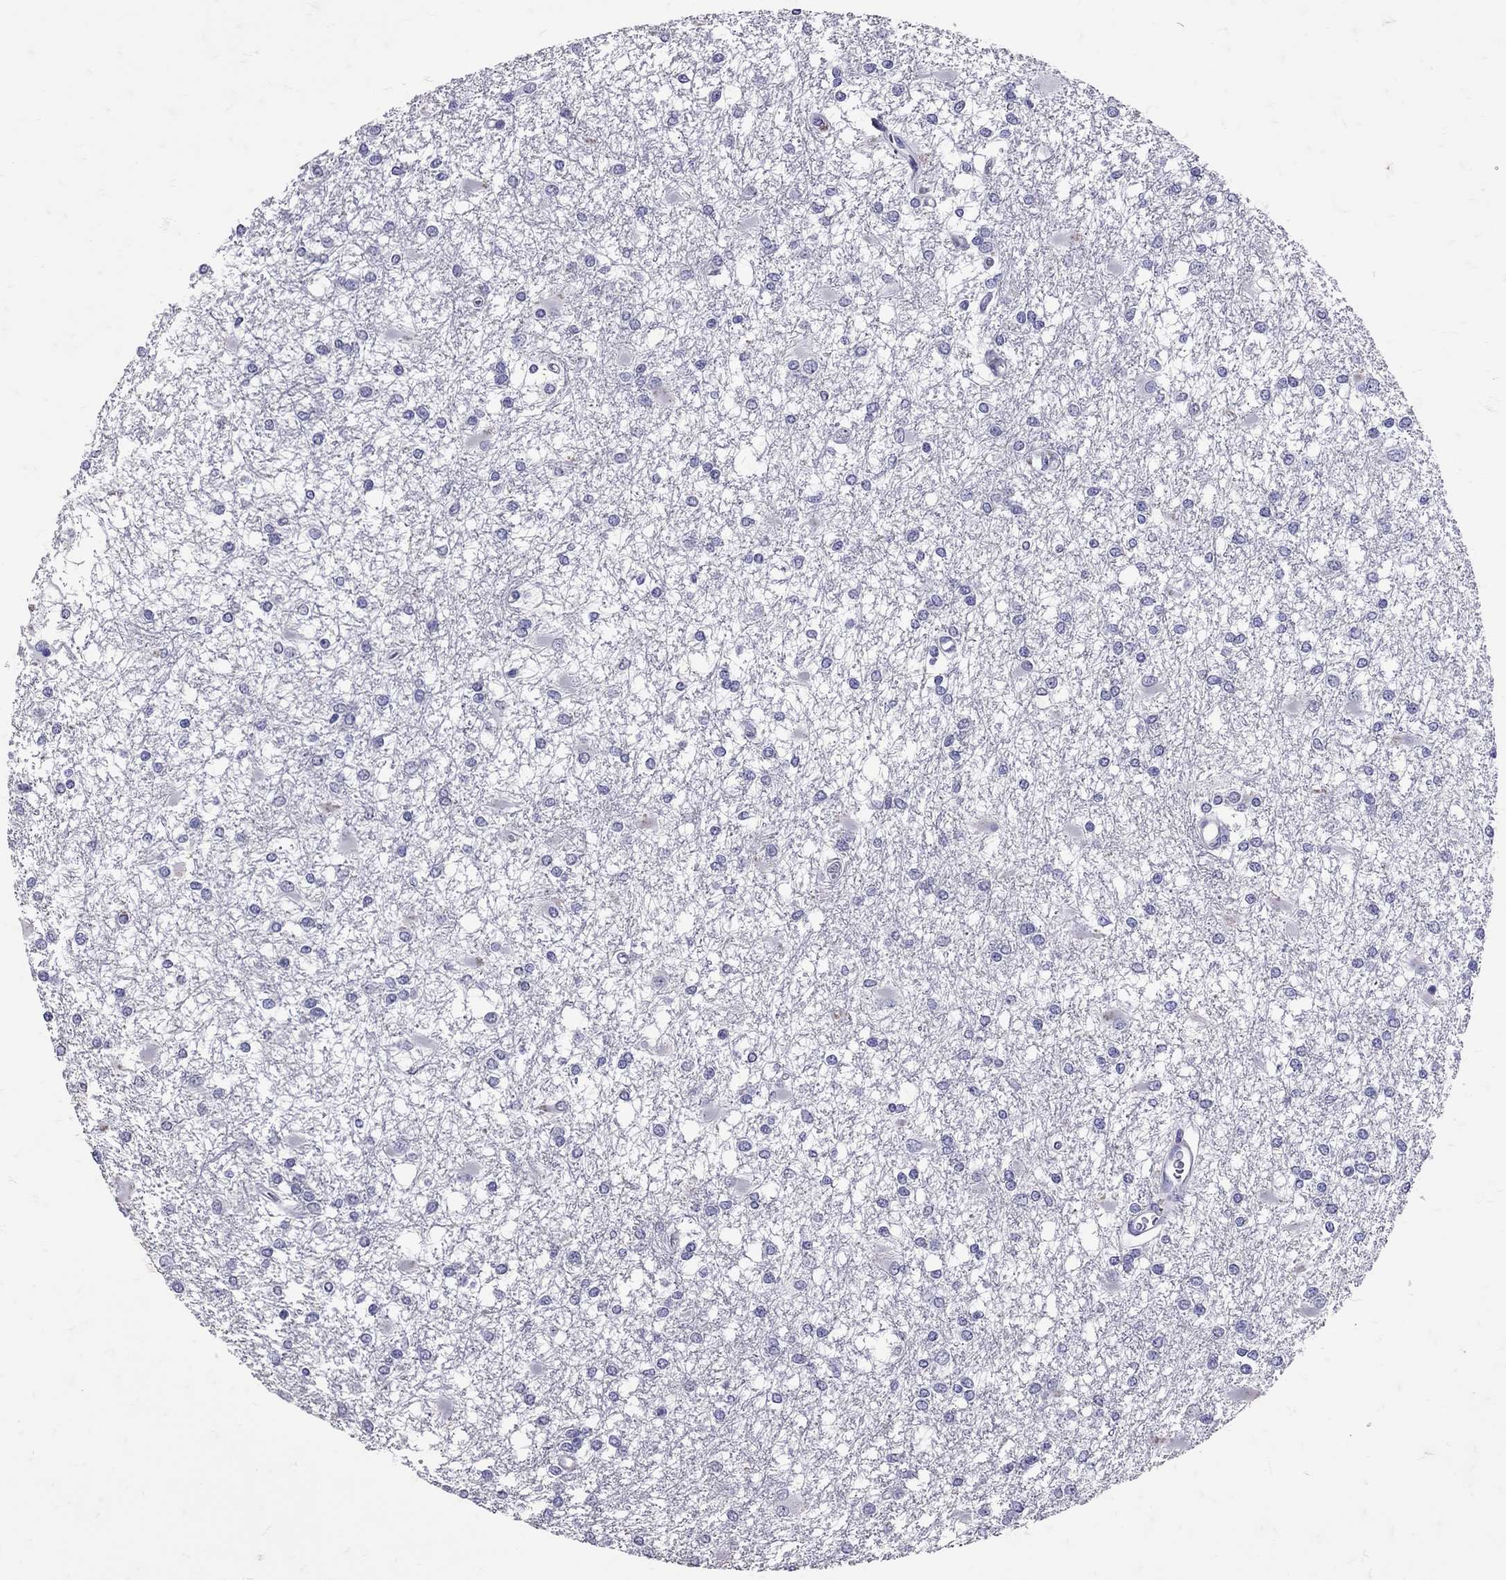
{"staining": {"intensity": "negative", "quantity": "none", "location": "none"}, "tissue": "glioma", "cell_type": "Tumor cells", "image_type": "cancer", "snomed": [{"axis": "morphology", "description": "Glioma, malignant, High grade"}, {"axis": "topography", "description": "Cerebral cortex"}], "caption": "Tumor cells show no significant protein positivity in glioma.", "gene": "SST", "patient": {"sex": "male", "age": 79}}